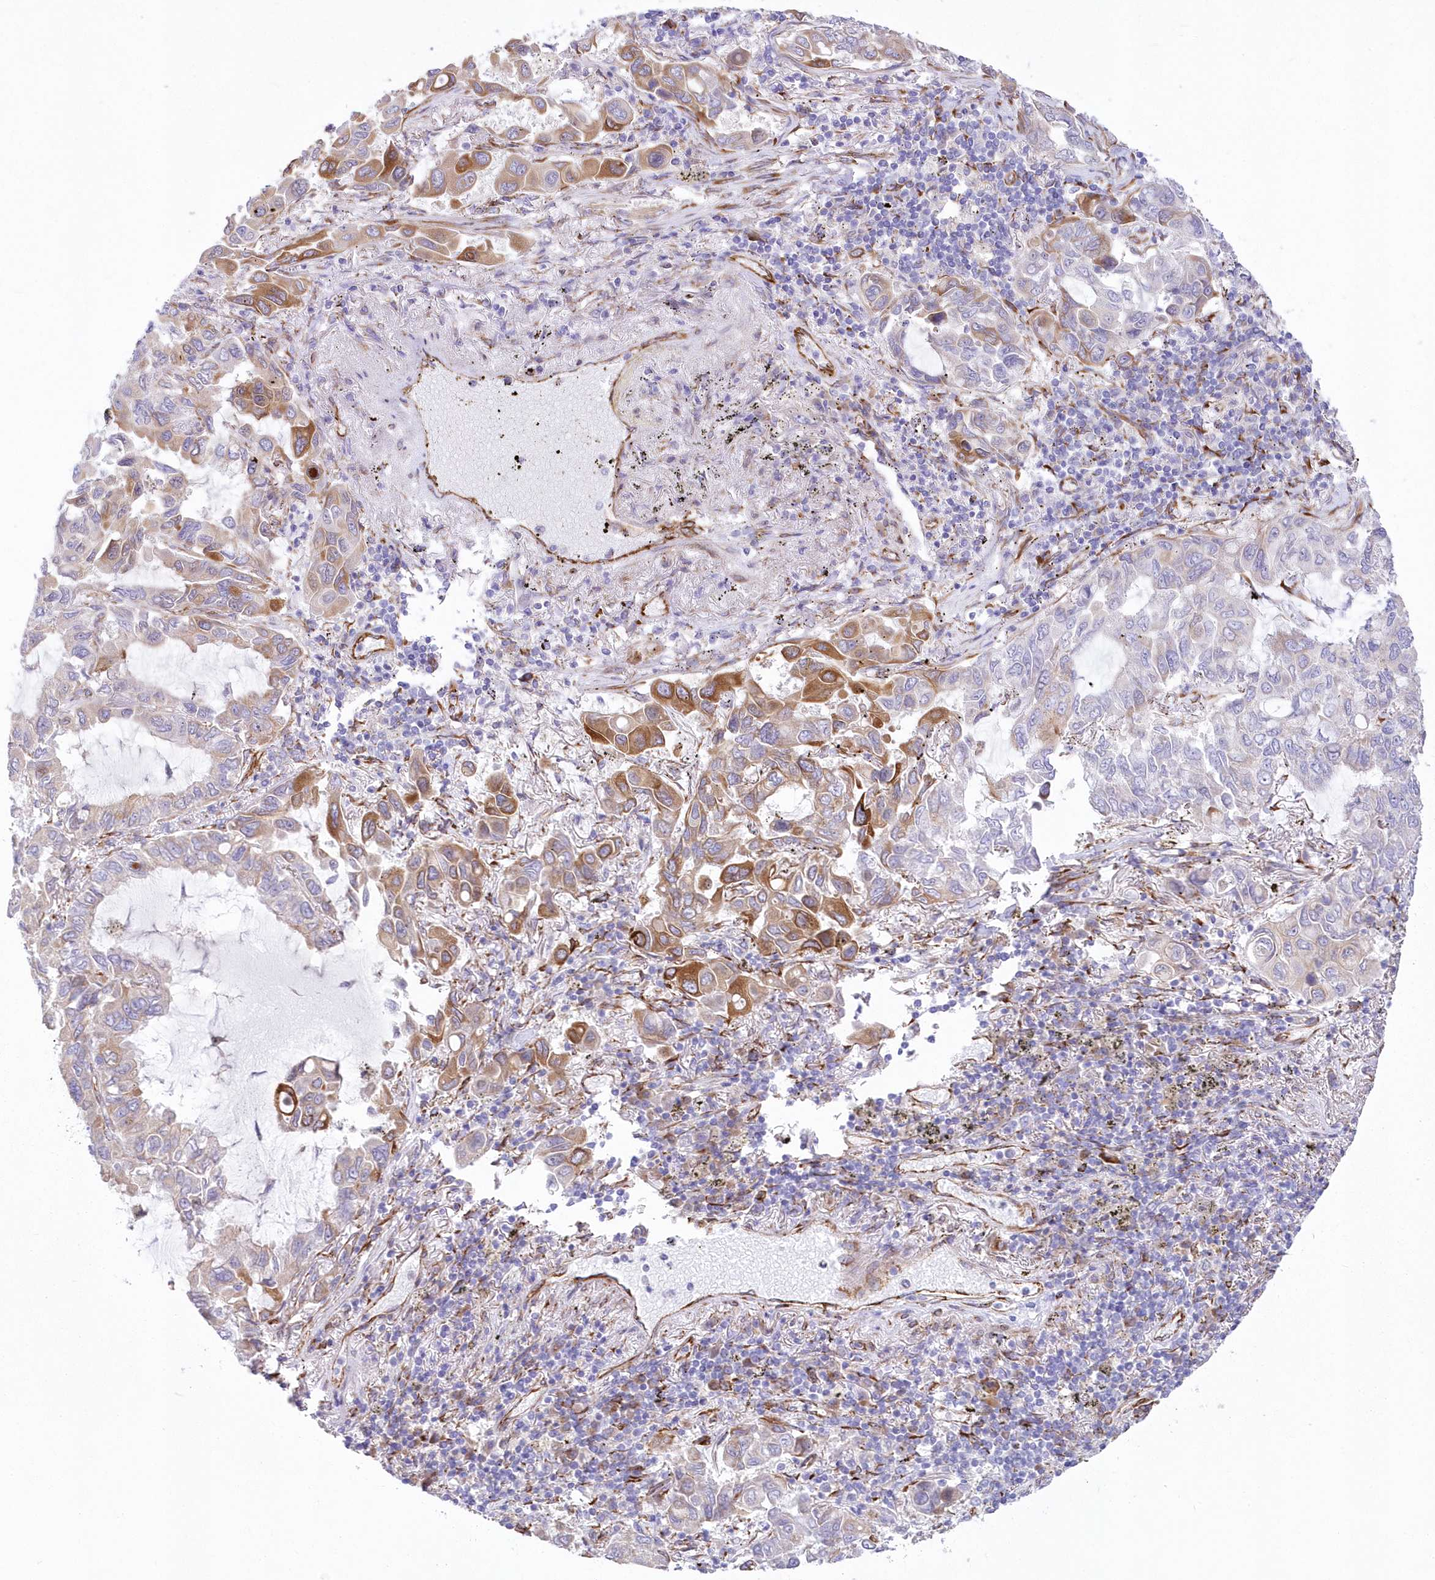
{"staining": {"intensity": "moderate", "quantity": "<25%", "location": "cytoplasmic/membranous"}, "tissue": "lung cancer", "cell_type": "Tumor cells", "image_type": "cancer", "snomed": [{"axis": "morphology", "description": "Adenocarcinoma, NOS"}, {"axis": "topography", "description": "Lung"}], "caption": "IHC micrograph of human lung adenocarcinoma stained for a protein (brown), which displays low levels of moderate cytoplasmic/membranous positivity in approximately <25% of tumor cells.", "gene": "YTHDC2", "patient": {"sex": "male", "age": 64}}